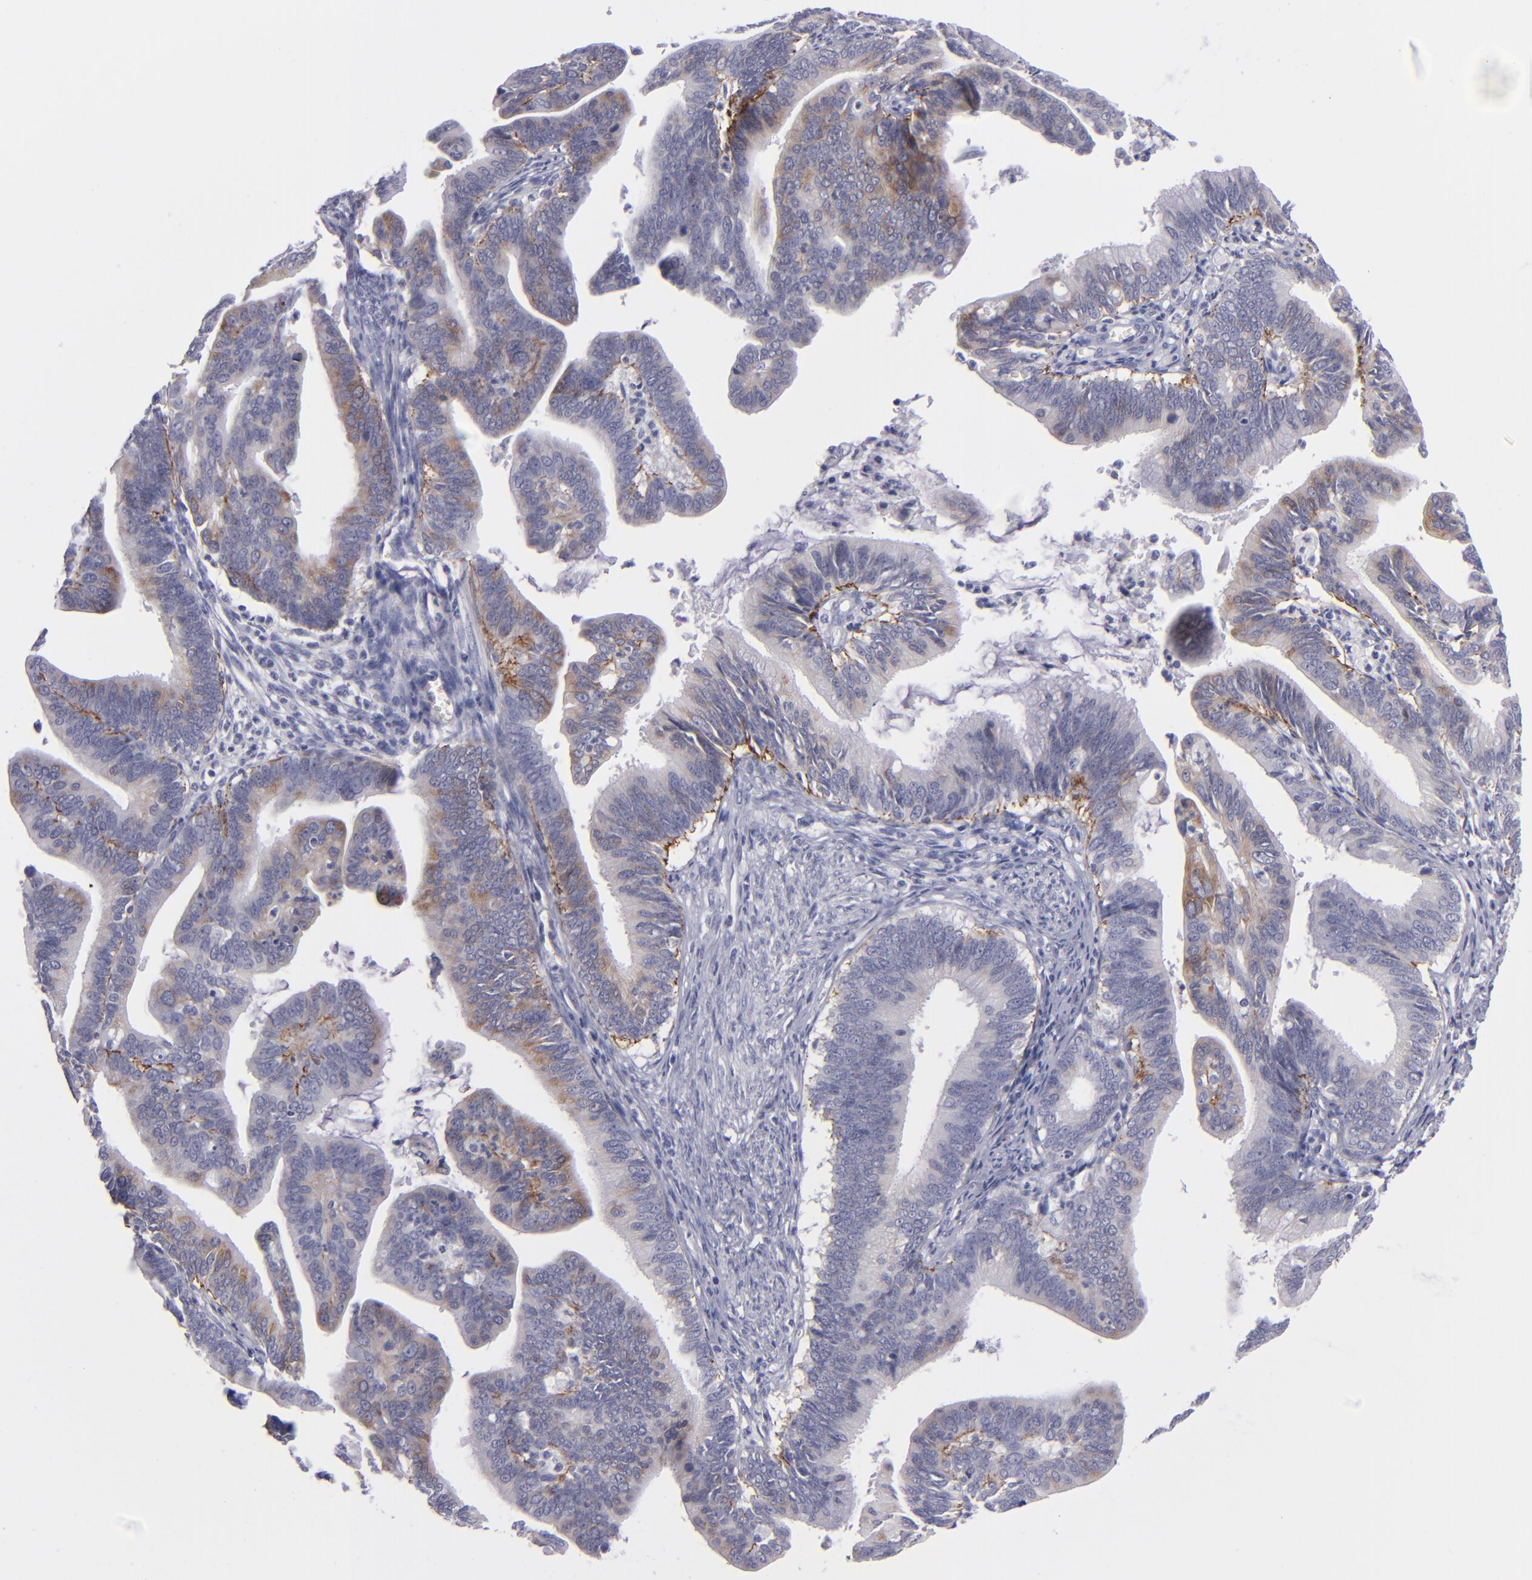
{"staining": {"intensity": "moderate", "quantity": "25%-75%", "location": "cytoplasmic/membranous"}, "tissue": "cervical cancer", "cell_type": "Tumor cells", "image_type": "cancer", "snomed": [{"axis": "morphology", "description": "Adenocarcinoma, NOS"}, {"axis": "topography", "description": "Cervix"}], "caption": "The photomicrograph shows staining of cervical cancer, revealing moderate cytoplasmic/membranous protein positivity (brown color) within tumor cells.", "gene": "ITGB4", "patient": {"sex": "female", "age": 47}}